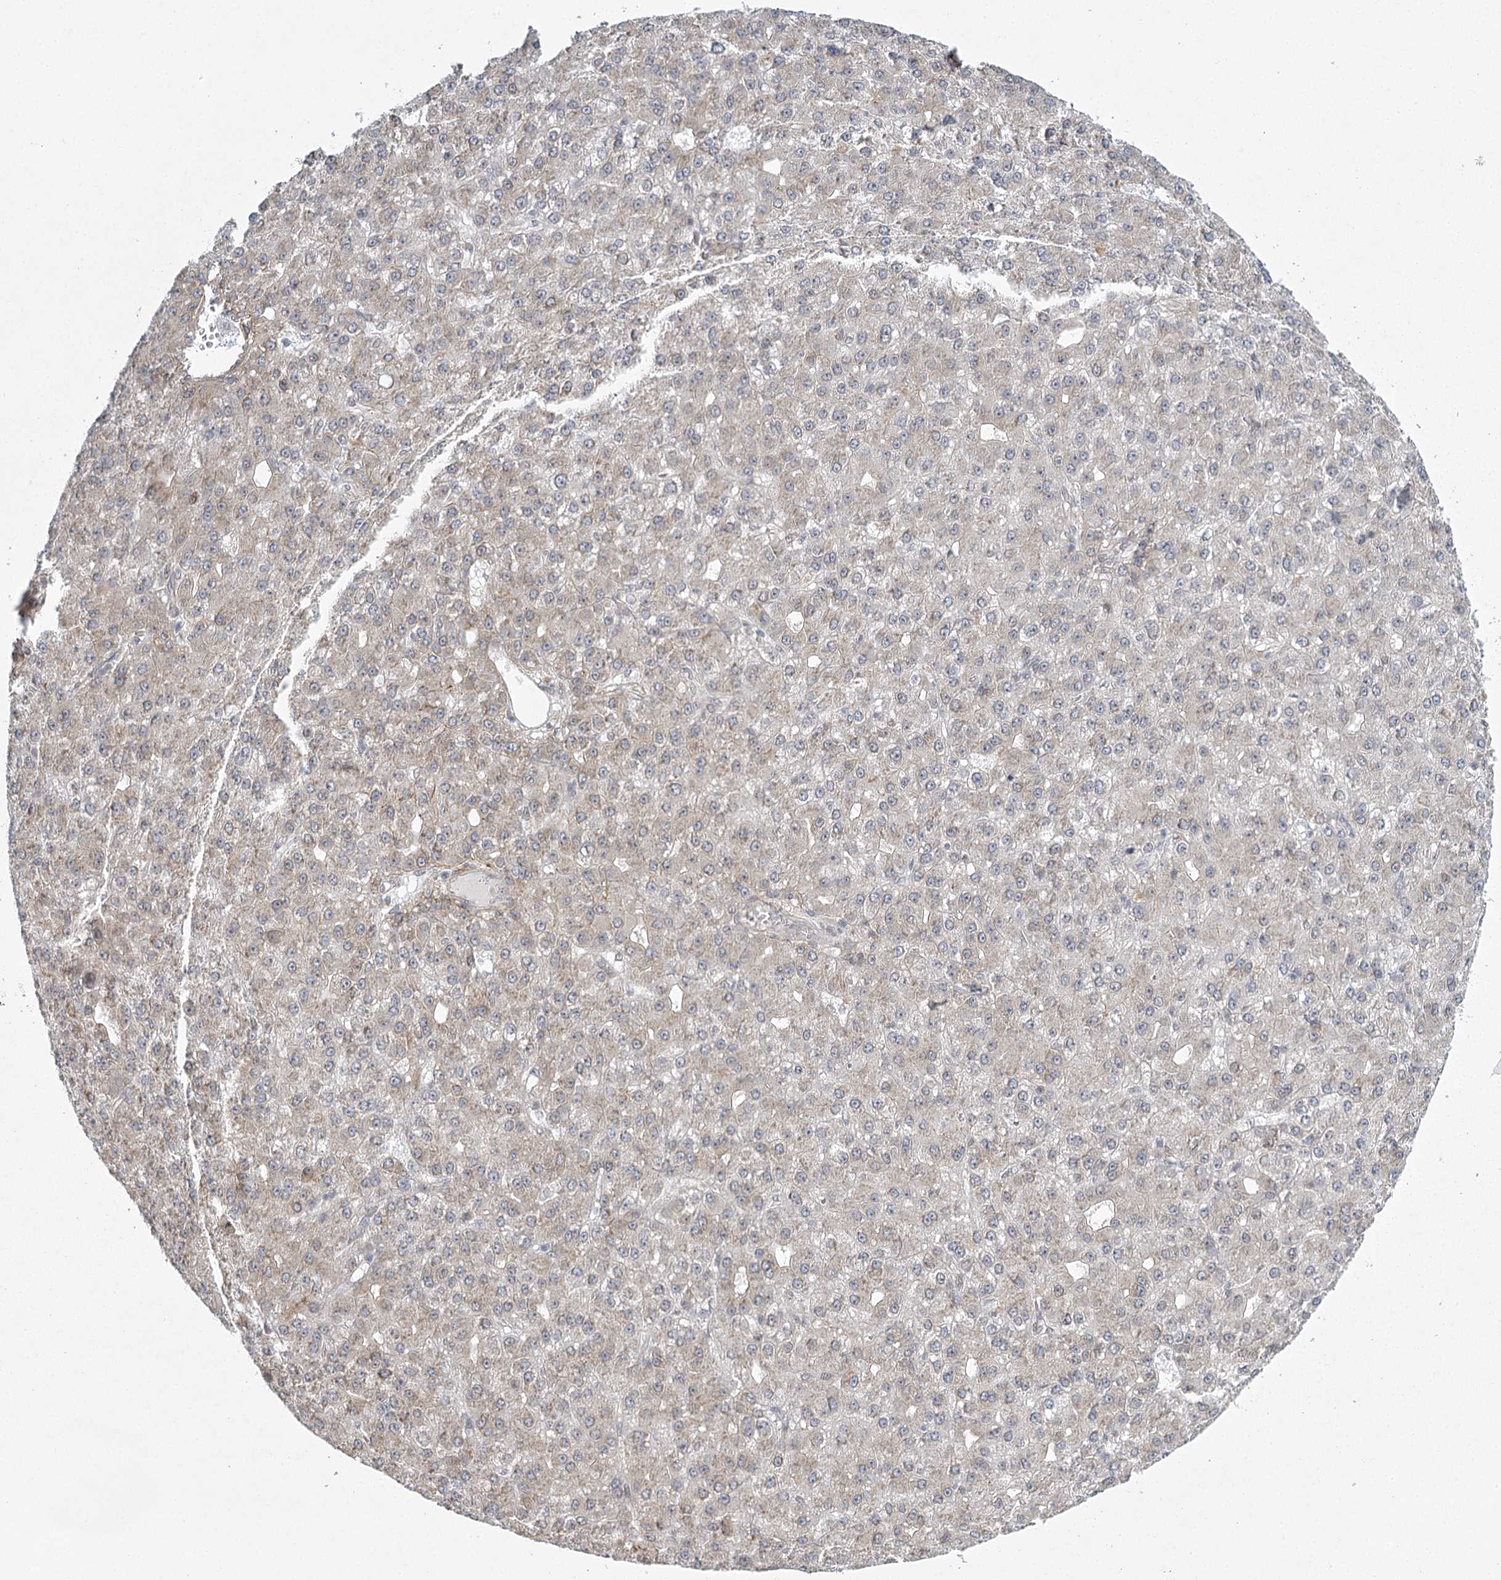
{"staining": {"intensity": "negative", "quantity": "none", "location": "none"}, "tissue": "liver cancer", "cell_type": "Tumor cells", "image_type": "cancer", "snomed": [{"axis": "morphology", "description": "Carcinoma, Hepatocellular, NOS"}, {"axis": "topography", "description": "Liver"}], "caption": "Immunohistochemistry of liver cancer (hepatocellular carcinoma) exhibits no staining in tumor cells.", "gene": "MED28", "patient": {"sex": "male", "age": 67}}